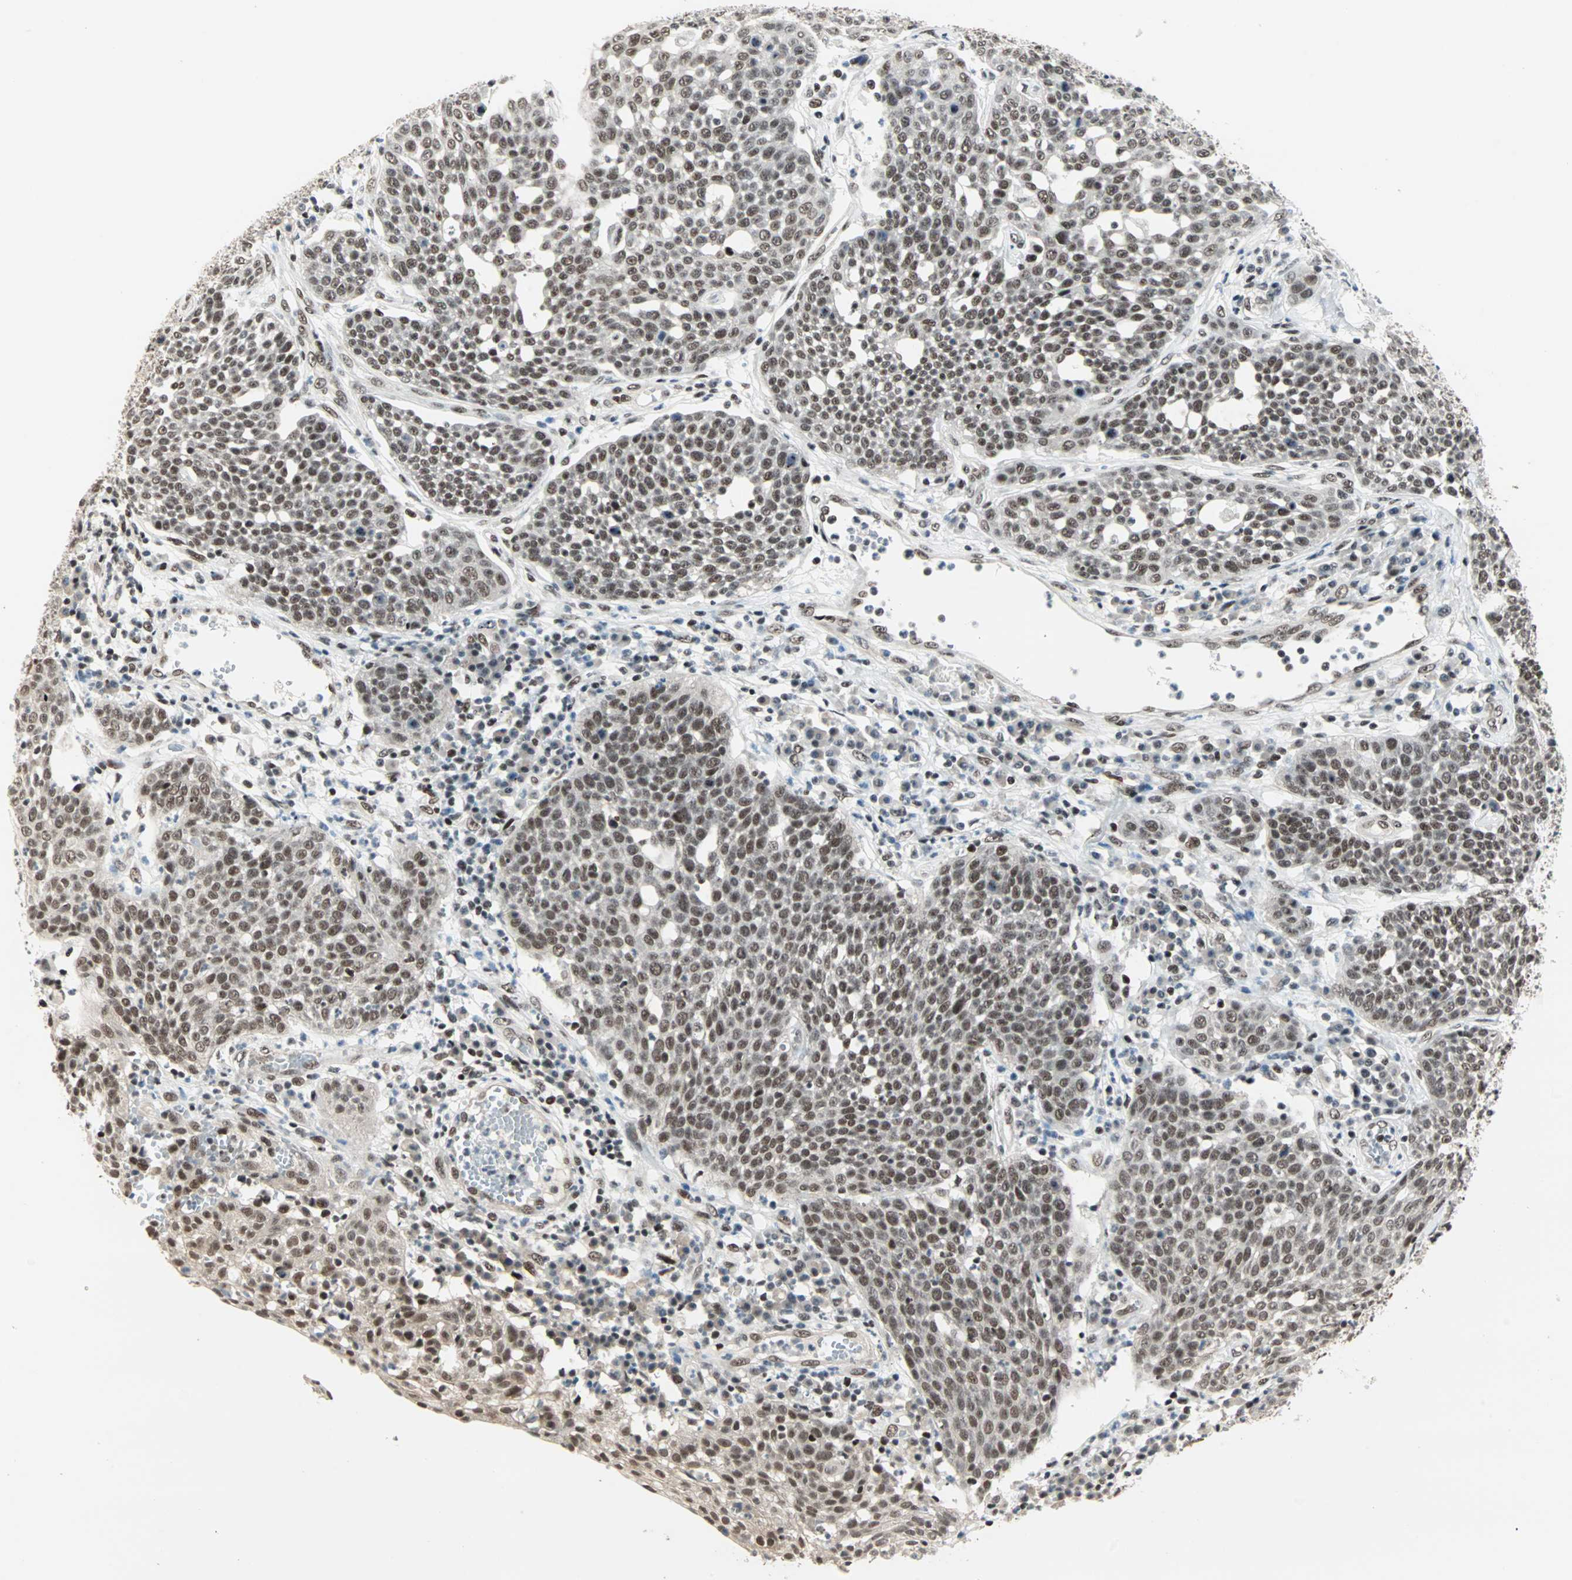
{"staining": {"intensity": "moderate", "quantity": ">75%", "location": "nuclear"}, "tissue": "cervical cancer", "cell_type": "Tumor cells", "image_type": "cancer", "snomed": [{"axis": "morphology", "description": "Squamous cell carcinoma, NOS"}, {"axis": "topography", "description": "Cervix"}], "caption": "About >75% of tumor cells in human cervical cancer (squamous cell carcinoma) display moderate nuclear protein staining as visualized by brown immunohistochemical staining.", "gene": "BLM", "patient": {"sex": "female", "age": 34}}